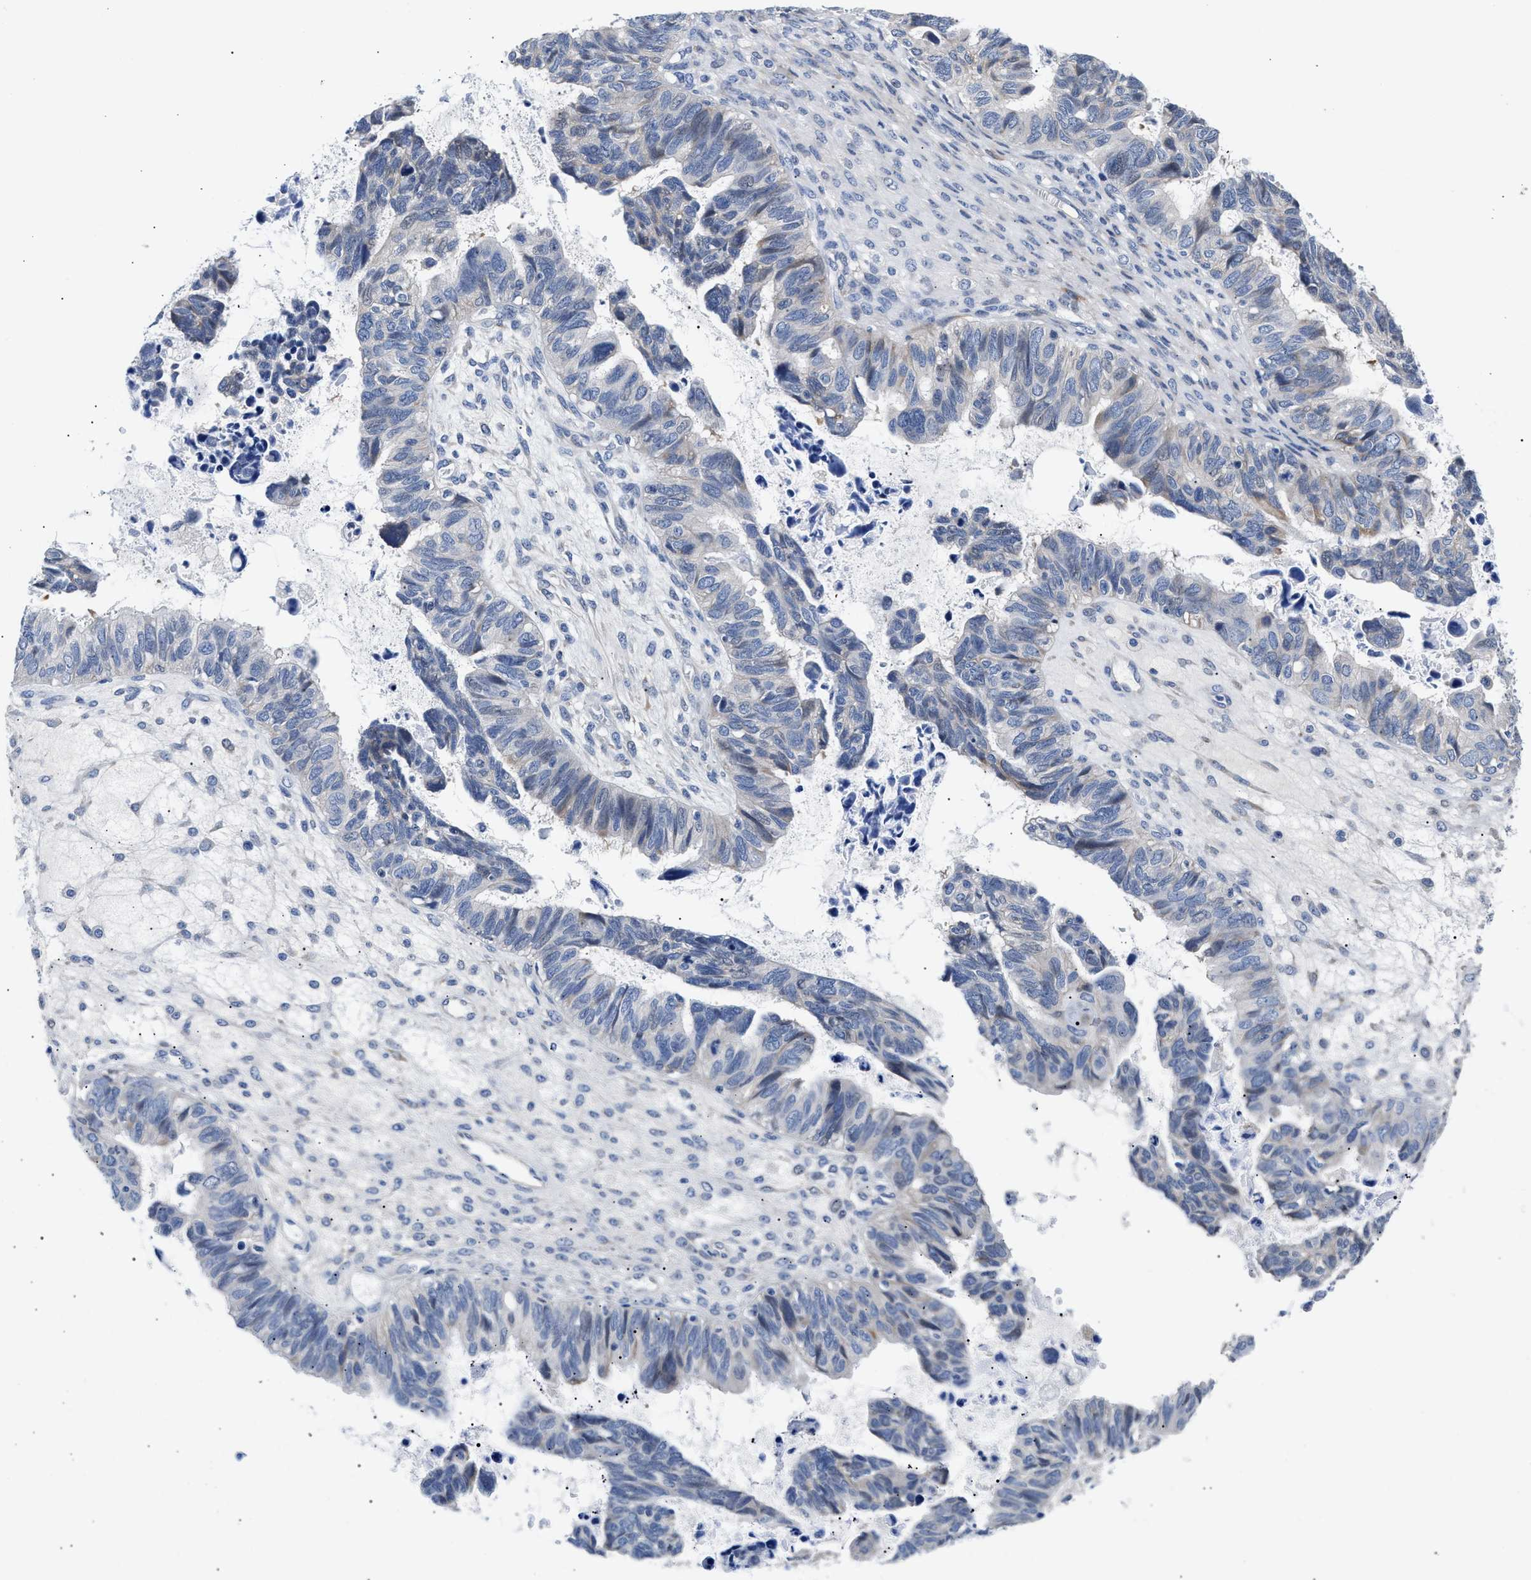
{"staining": {"intensity": "negative", "quantity": "none", "location": "none"}, "tissue": "ovarian cancer", "cell_type": "Tumor cells", "image_type": "cancer", "snomed": [{"axis": "morphology", "description": "Cystadenocarcinoma, serous, NOS"}, {"axis": "topography", "description": "Ovary"}], "caption": "Immunohistochemistry (IHC) photomicrograph of ovarian cancer (serous cystadenocarcinoma) stained for a protein (brown), which shows no positivity in tumor cells.", "gene": "ACTL7B", "patient": {"sex": "female", "age": 79}}